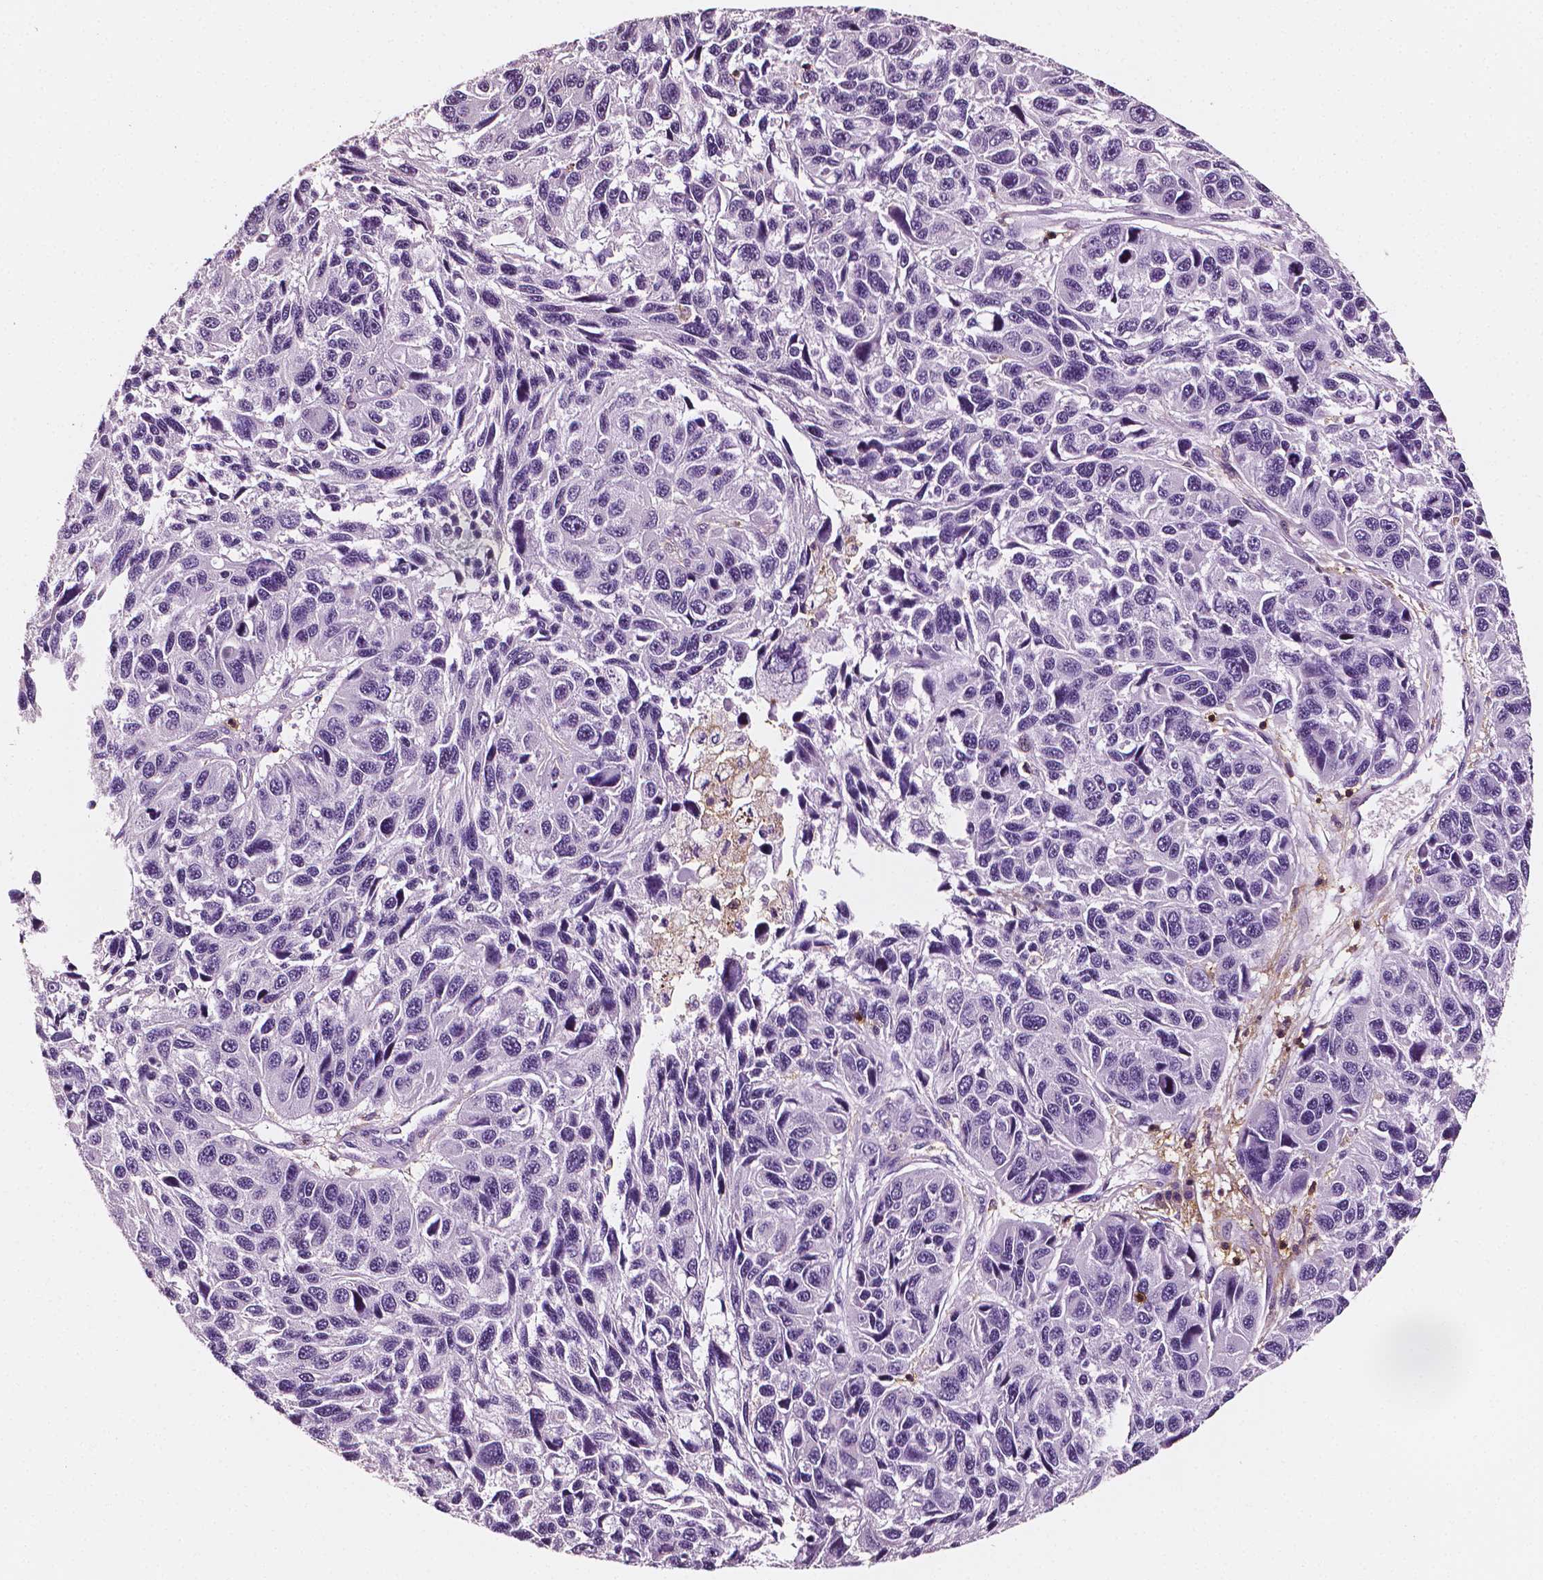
{"staining": {"intensity": "negative", "quantity": "none", "location": "none"}, "tissue": "melanoma", "cell_type": "Tumor cells", "image_type": "cancer", "snomed": [{"axis": "morphology", "description": "Malignant melanoma, NOS"}, {"axis": "topography", "description": "Skin"}], "caption": "Tumor cells are negative for brown protein staining in melanoma. (DAB immunohistochemistry (IHC), high magnification).", "gene": "PTPRC", "patient": {"sex": "male", "age": 53}}